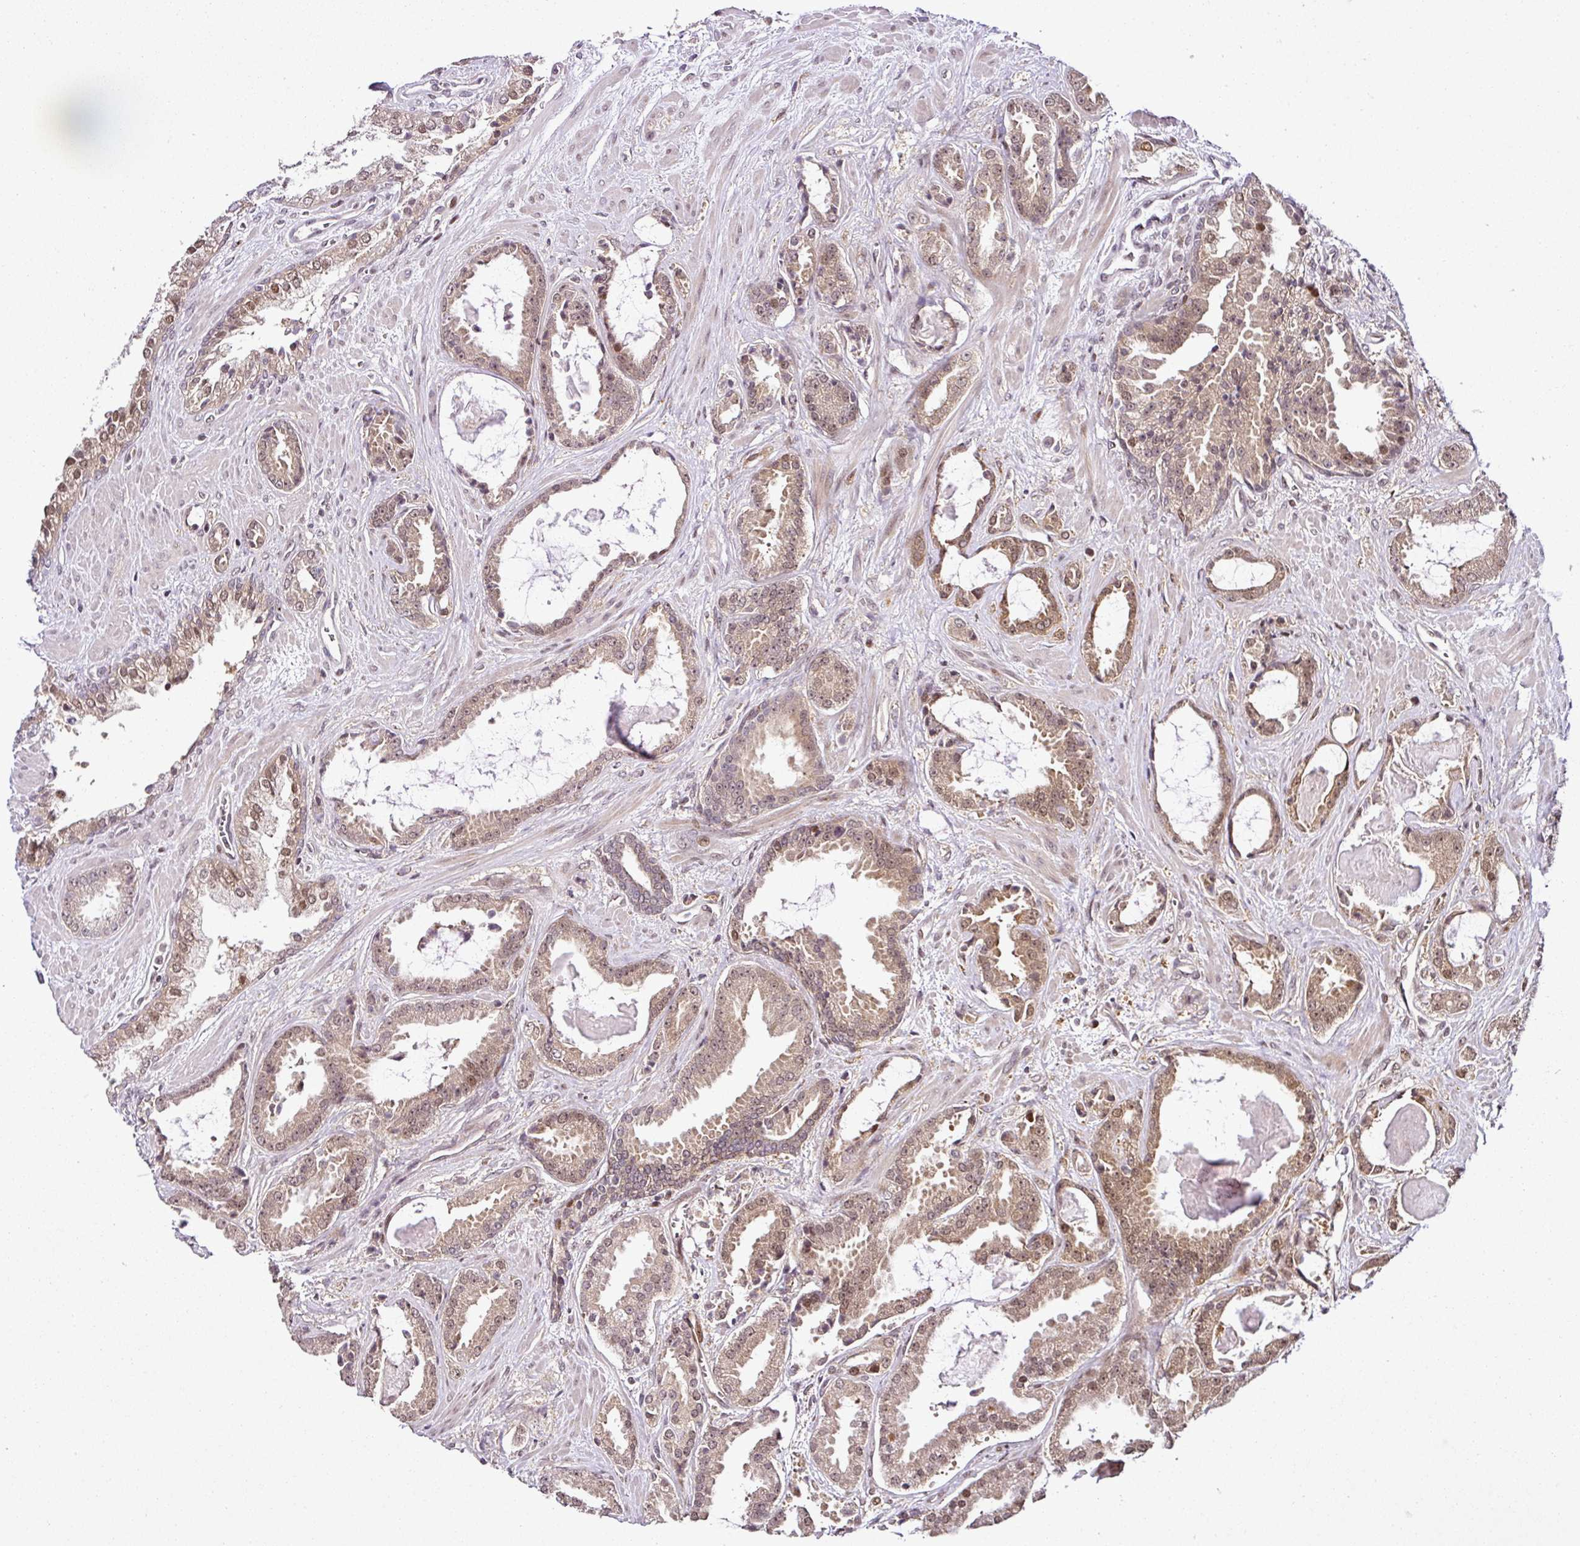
{"staining": {"intensity": "weak", "quantity": "25%-75%", "location": "cytoplasmic/membranous,nuclear"}, "tissue": "prostate cancer", "cell_type": "Tumor cells", "image_type": "cancer", "snomed": [{"axis": "morphology", "description": "Adenocarcinoma, Low grade"}, {"axis": "topography", "description": "Prostate"}], "caption": "Immunohistochemistry (IHC) (DAB) staining of prostate cancer (adenocarcinoma (low-grade)) reveals weak cytoplasmic/membranous and nuclear protein expression in approximately 25%-75% of tumor cells.", "gene": "COPRS", "patient": {"sex": "male", "age": 62}}